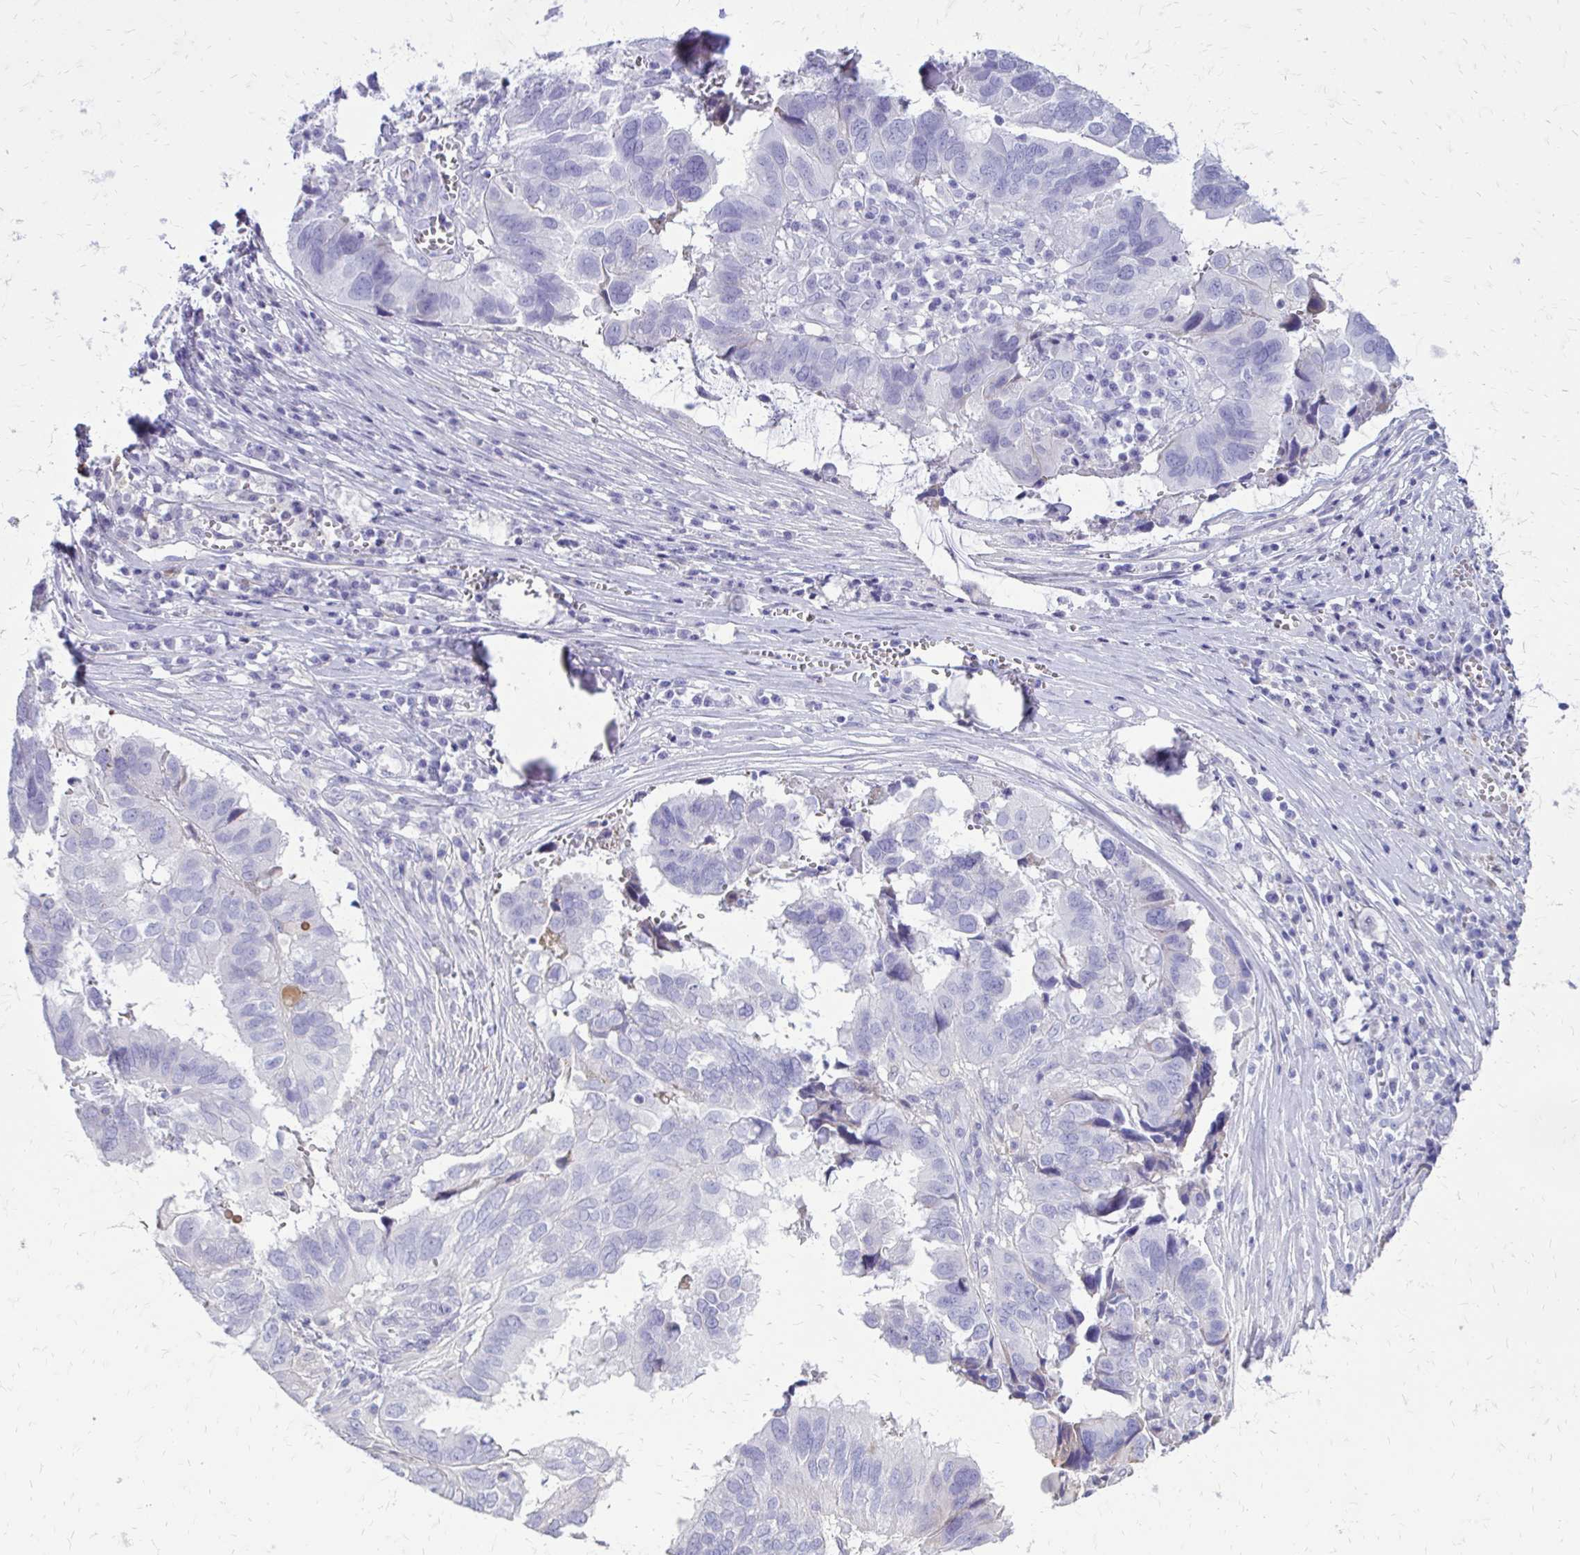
{"staining": {"intensity": "negative", "quantity": "none", "location": "none"}, "tissue": "ovarian cancer", "cell_type": "Tumor cells", "image_type": "cancer", "snomed": [{"axis": "morphology", "description": "Cystadenocarcinoma, serous, NOS"}, {"axis": "topography", "description": "Ovary"}], "caption": "Photomicrograph shows no protein staining in tumor cells of ovarian cancer tissue. Brightfield microscopy of IHC stained with DAB (brown) and hematoxylin (blue), captured at high magnification.", "gene": "SIGLEC11", "patient": {"sex": "female", "age": 79}}